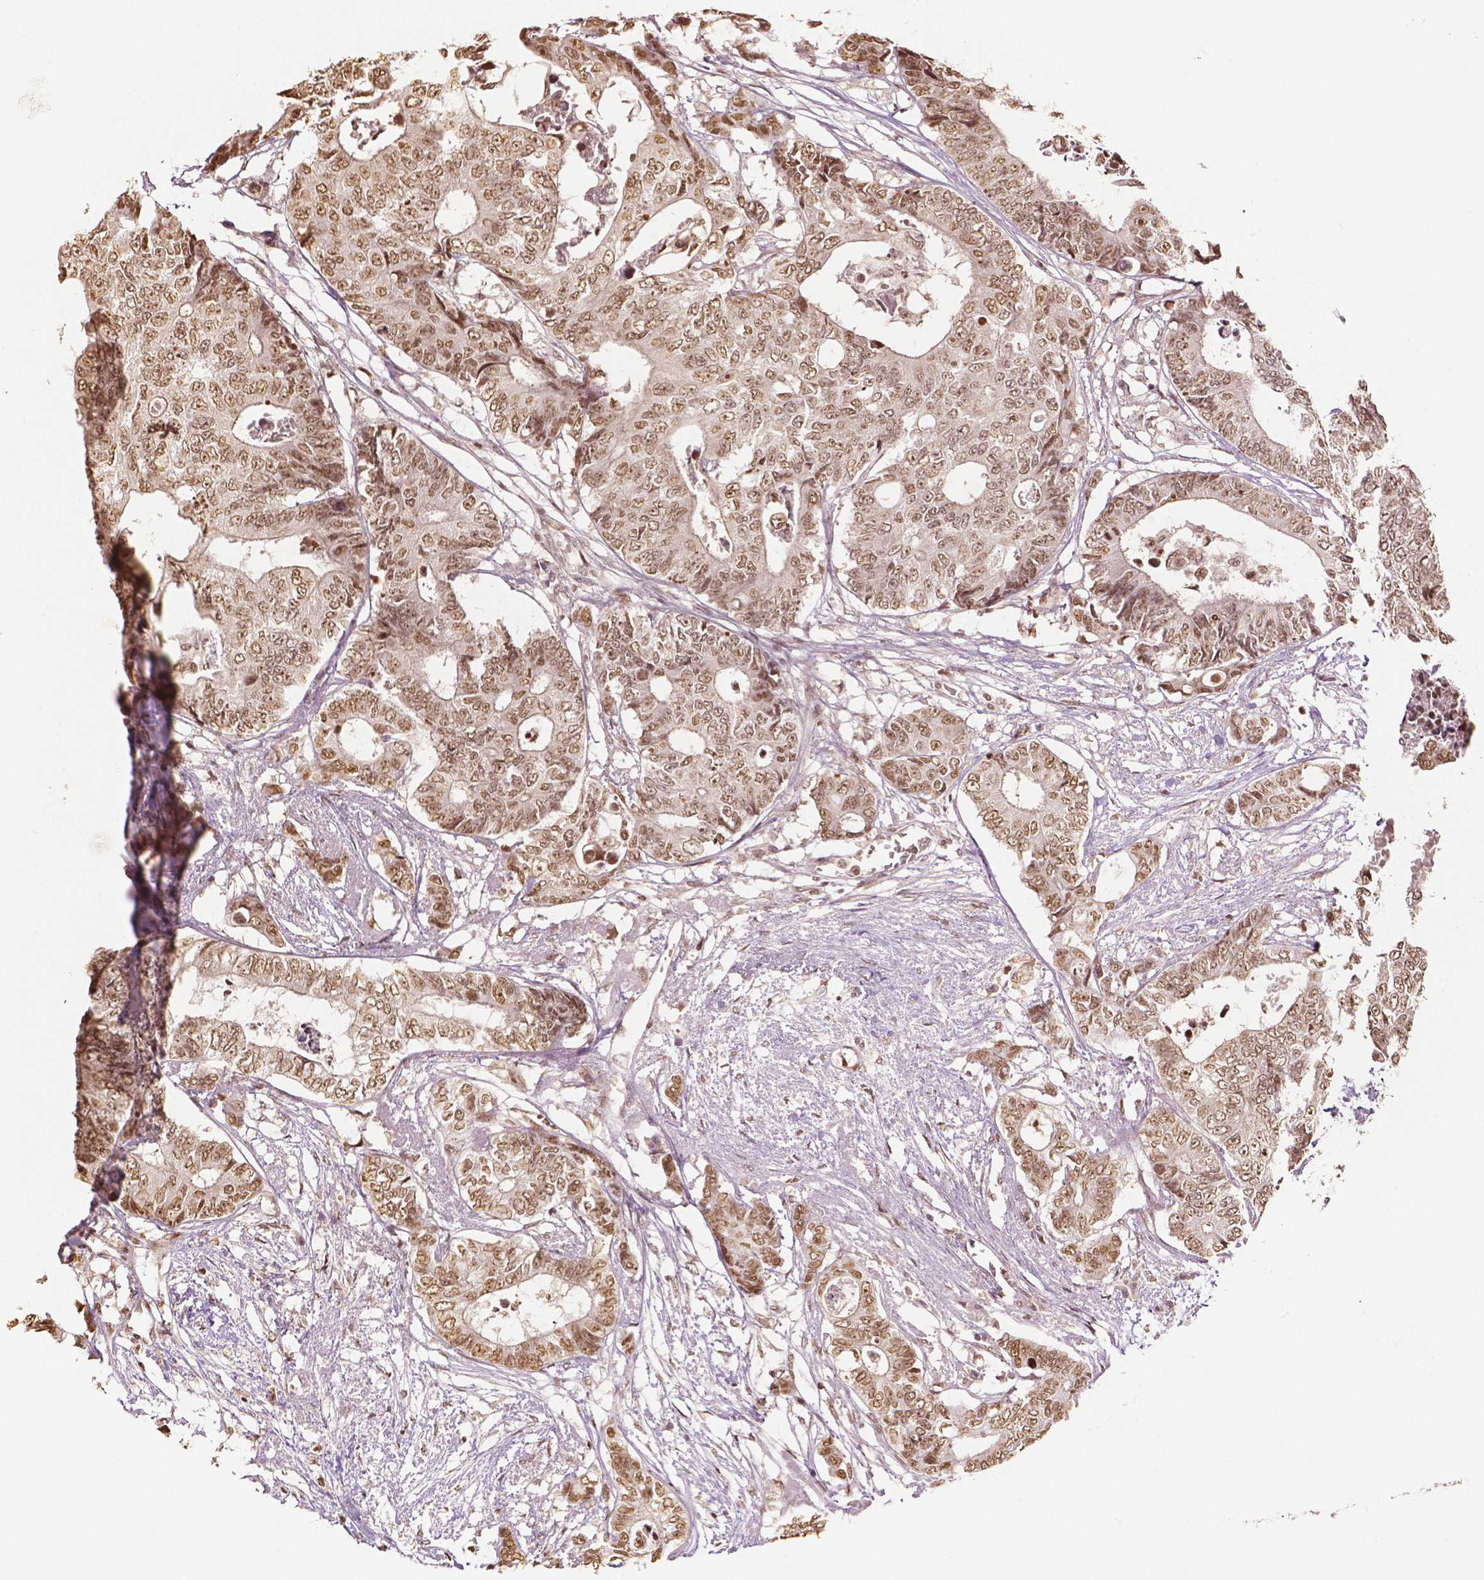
{"staining": {"intensity": "moderate", "quantity": ">75%", "location": "nuclear"}, "tissue": "colorectal cancer", "cell_type": "Tumor cells", "image_type": "cancer", "snomed": [{"axis": "morphology", "description": "Adenocarcinoma, NOS"}, {"axis": "topography", "description": "Colon"}], "caption": "An image of adenocarcinoma (colorectal) stained for a protein reveals moderate nuclear brown staining in tumor cells.", "gene": "DEK", "patient": {"sex": "female", "age": 48}}